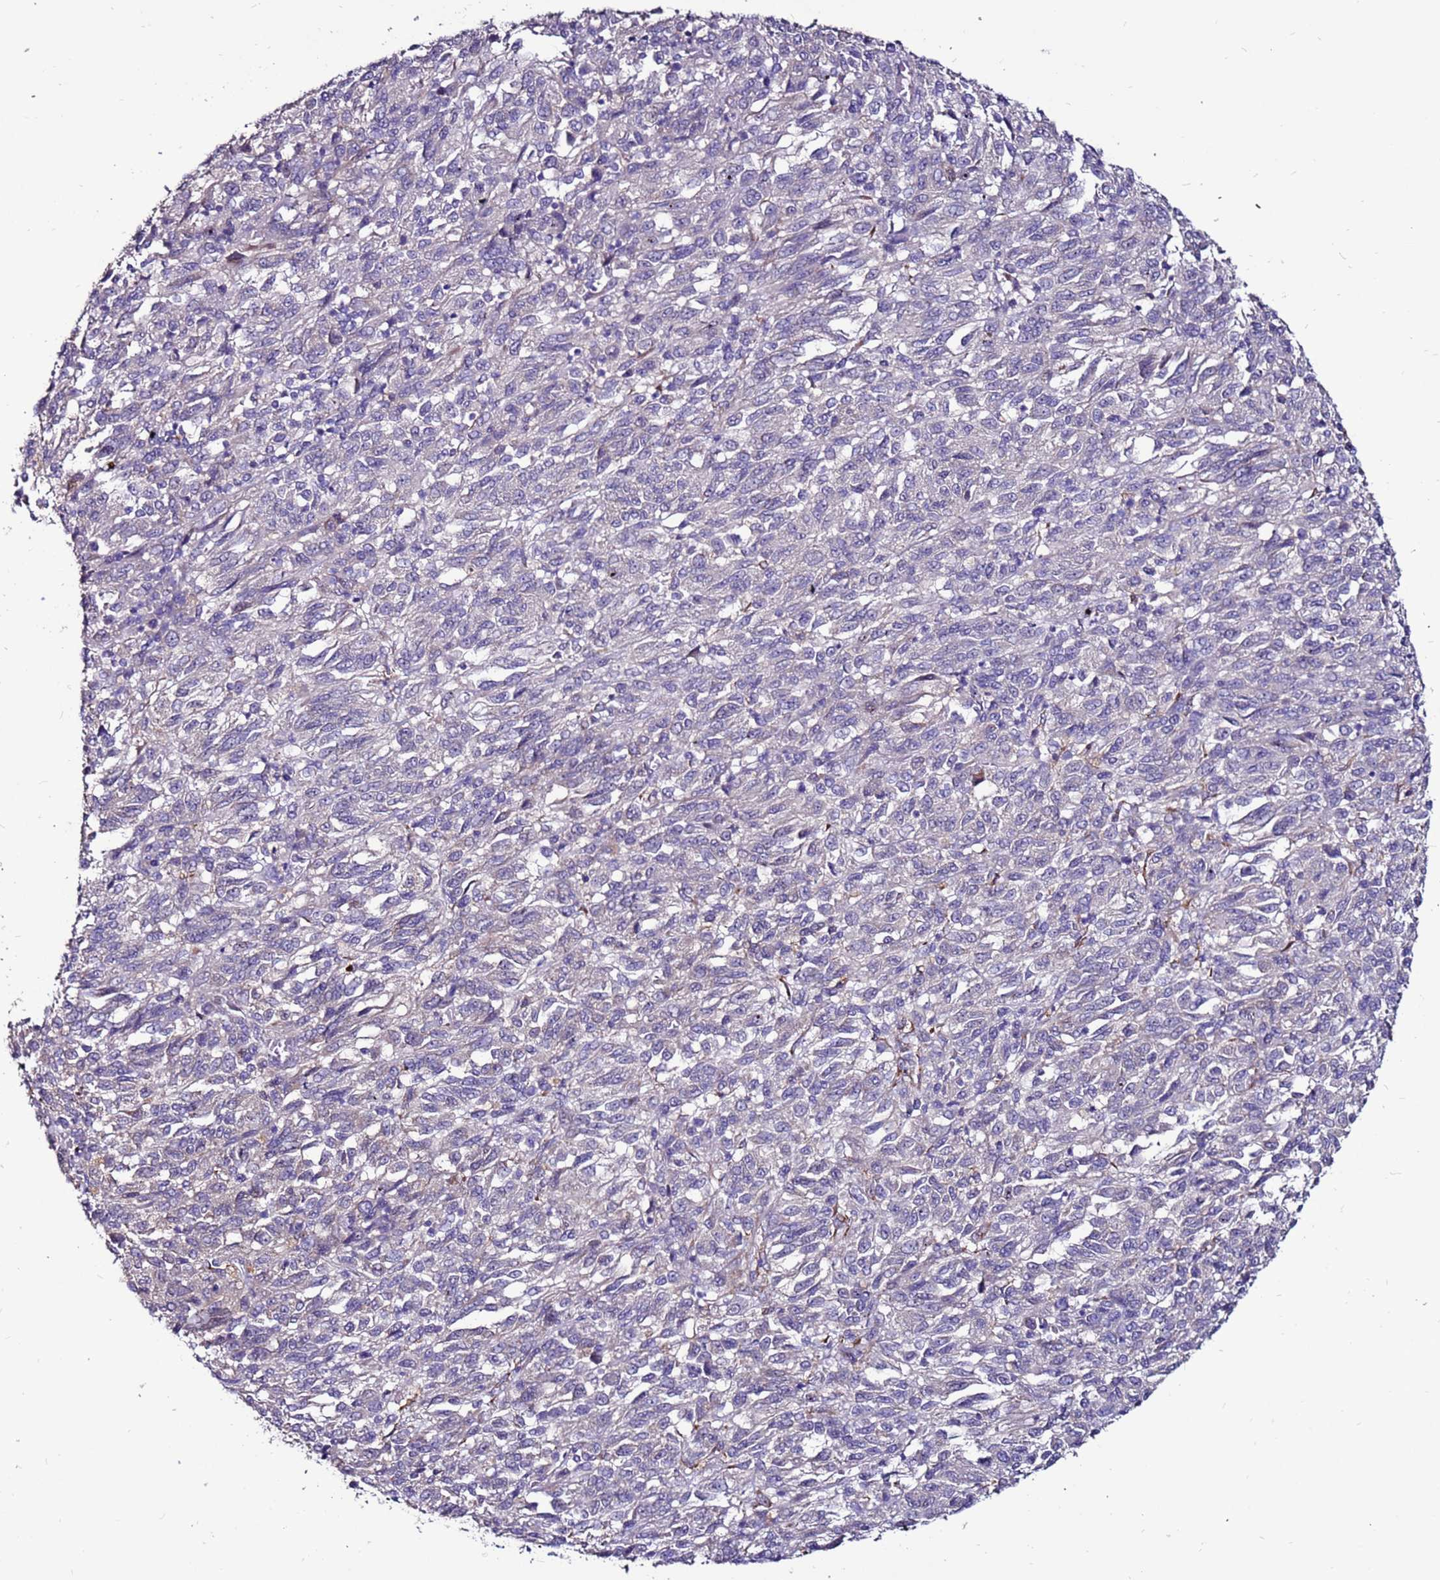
{"staining": {"intensity": "negative", "quantity": "none", "location": "none"}, "tissue": "melanoma", "cell_type": "Tumor cells", "image_type": "cancer", "snomed": [{"axis": "morphology", "description": "Malignant melanoma, Metastatic site"}, {"axis": "topography", "description": "Lung"}], "caption": "Malignant melanoma (metastatic site) was stained to show a protein in brown. There is no significant staining in tumor cells.", "gene": "SLC44A3", "patient": {"sex": "male", "age": 64}}